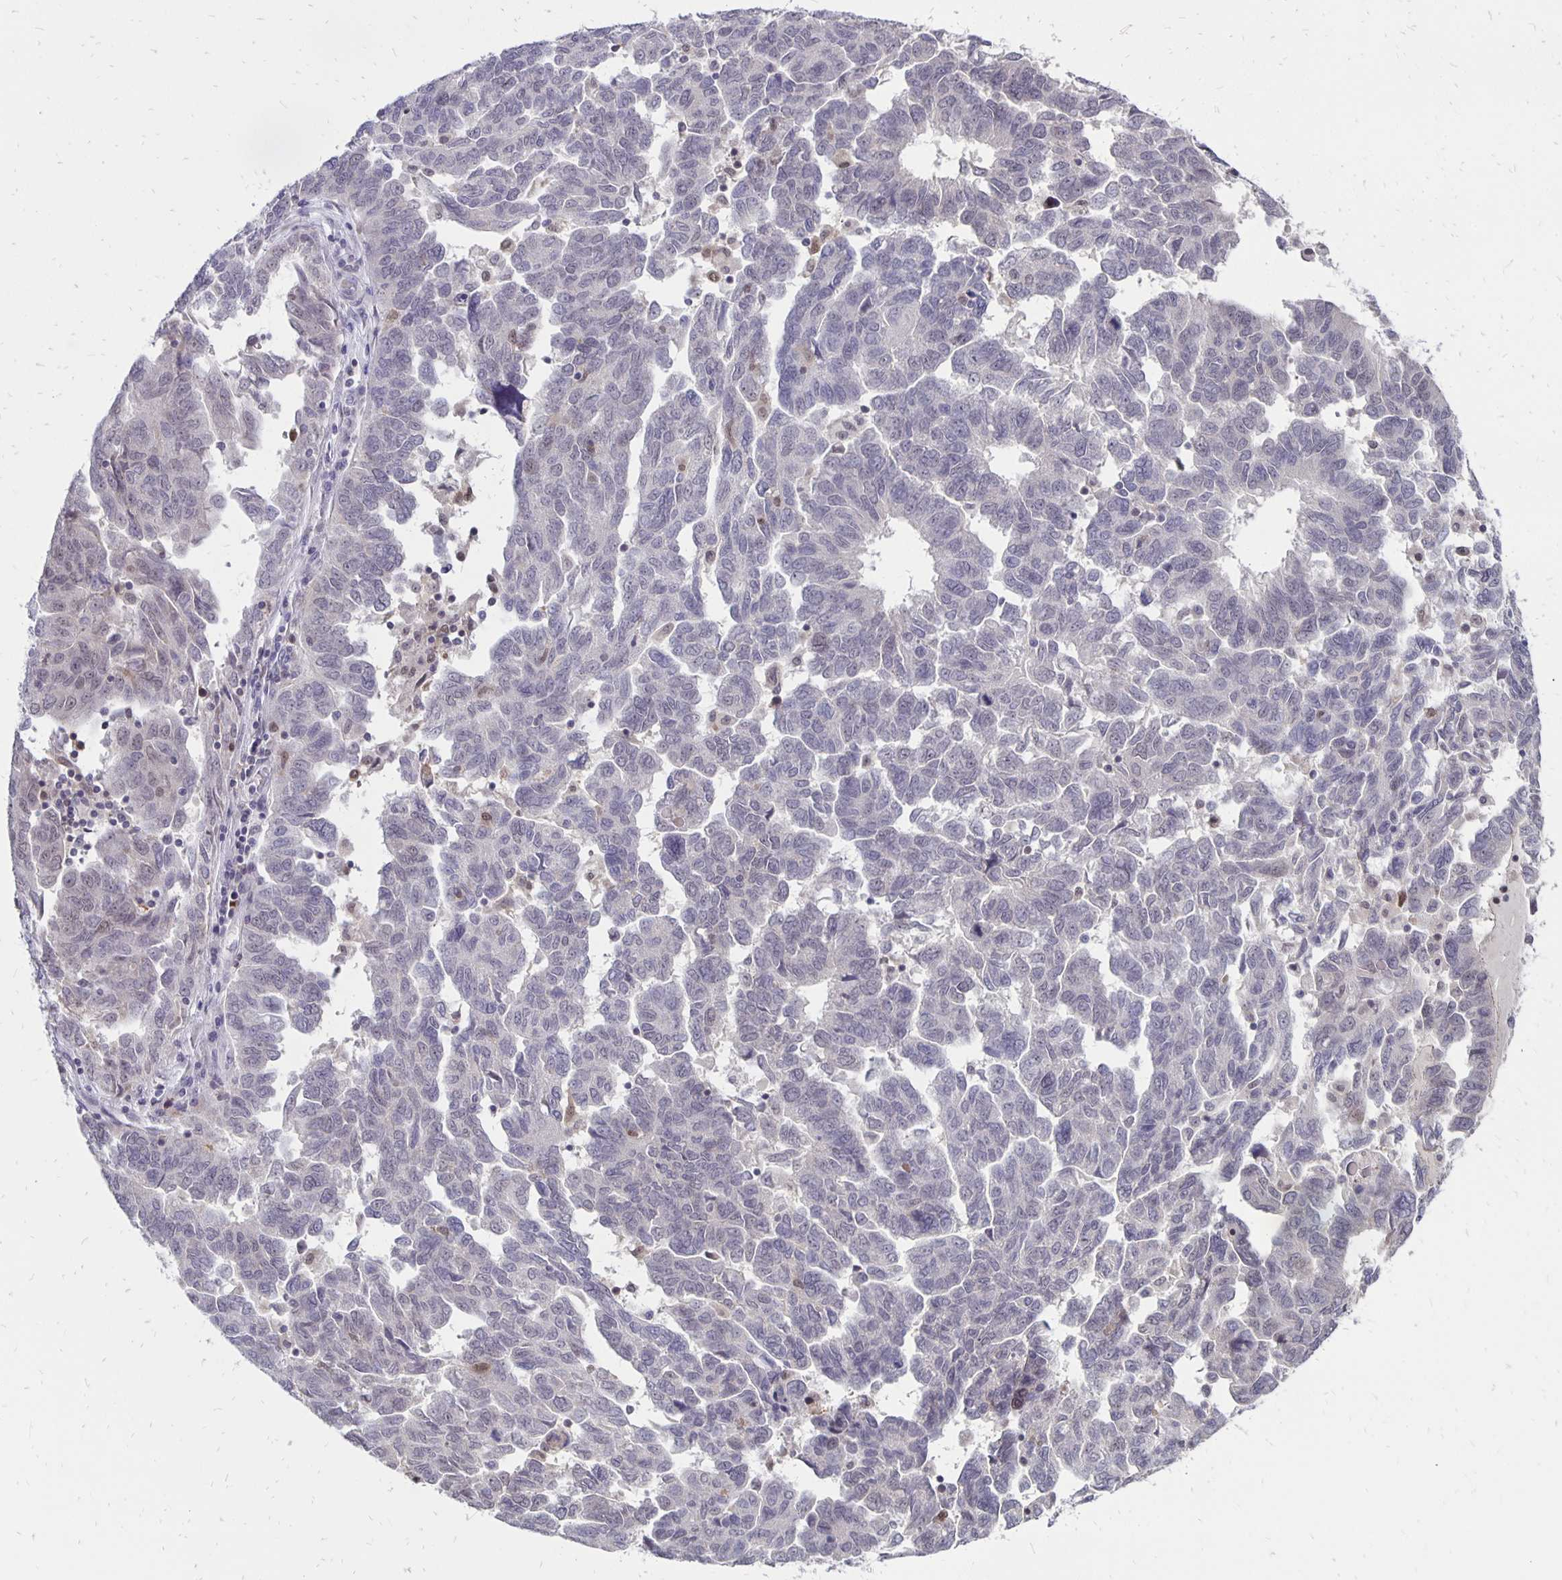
{"staining": {"intensity": "negative", "quantity": "none", "location": "none"}, "tissue": "ovarian cancer", "cell_type": "Tumor cells", "image_type": "cancer", "snomed": [{"axis": "morphology", "description": "Cystadenocarcinoma, serous, NOS"}, {"axis": "topography", "description": "Ovary"}], "caption": "A photomicrograph of human serous cystadenocarcinoma (ovarian) is negative for staining in tumor cells.", "gene": "DCK", "patient": {"sex": "female", "age": 64}}